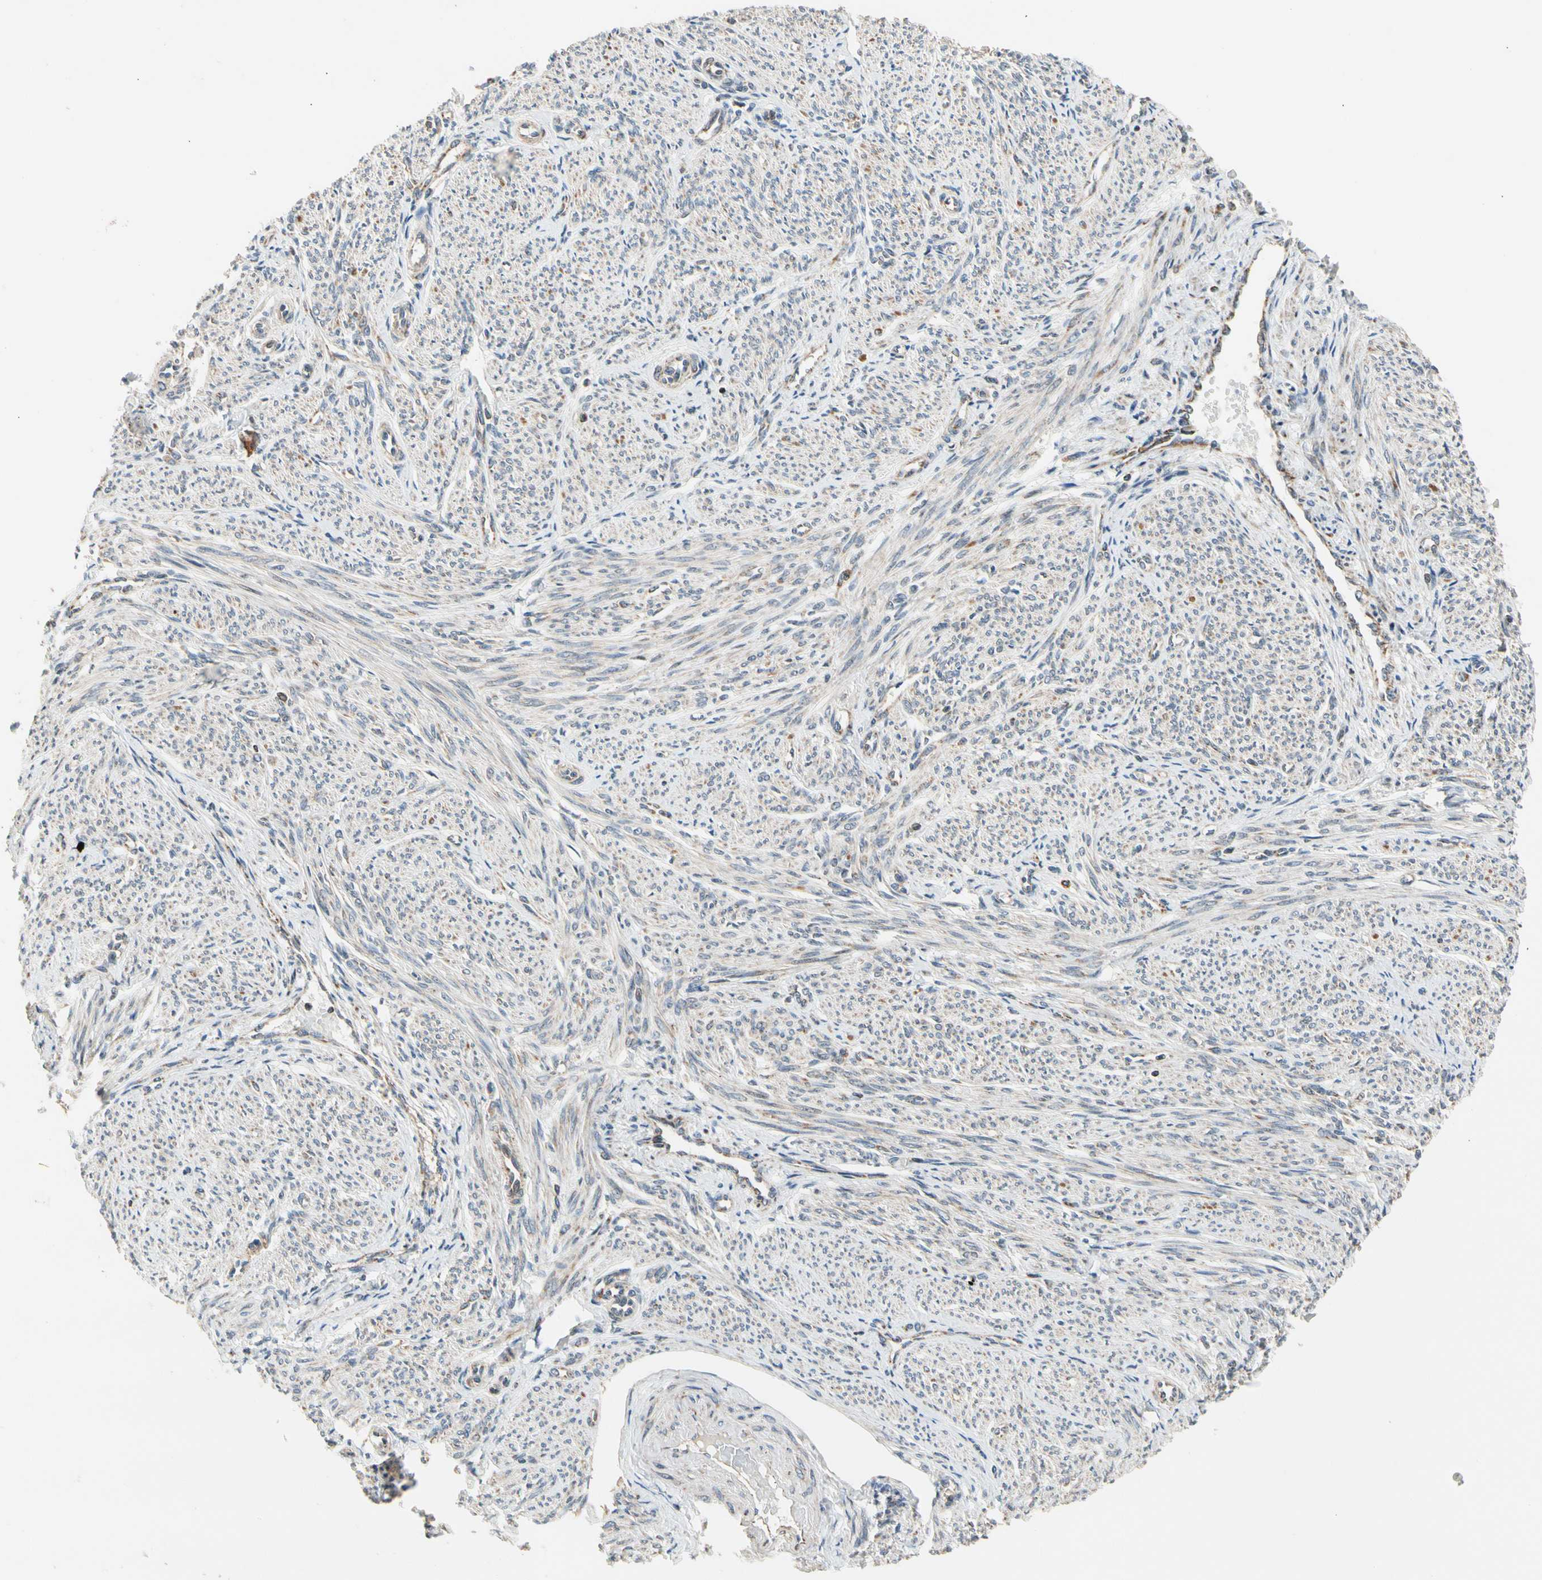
{"staining": {"intensity": "weak", "quantity": ">75%", "location": "cytoplasmic/membranous"}, "tissue": "smooth muscle", "cell_type": "Smooth muscle cells", "image_type": "normal", "snomed": [{"axis": "morphology", "description": "Normal tissue, NOS"}, {"axis": "topography", "description": "Smooth muscle"}], "caption": "Smooth muscle stained with DAB immunohistochemistry (IHC) reveals low levels of weak cytoplasmic/membranous positivity in about >75% of smooth muscle cells.", "gene": "KHDC4", "patient": {"sex": "female", "age": 65}}